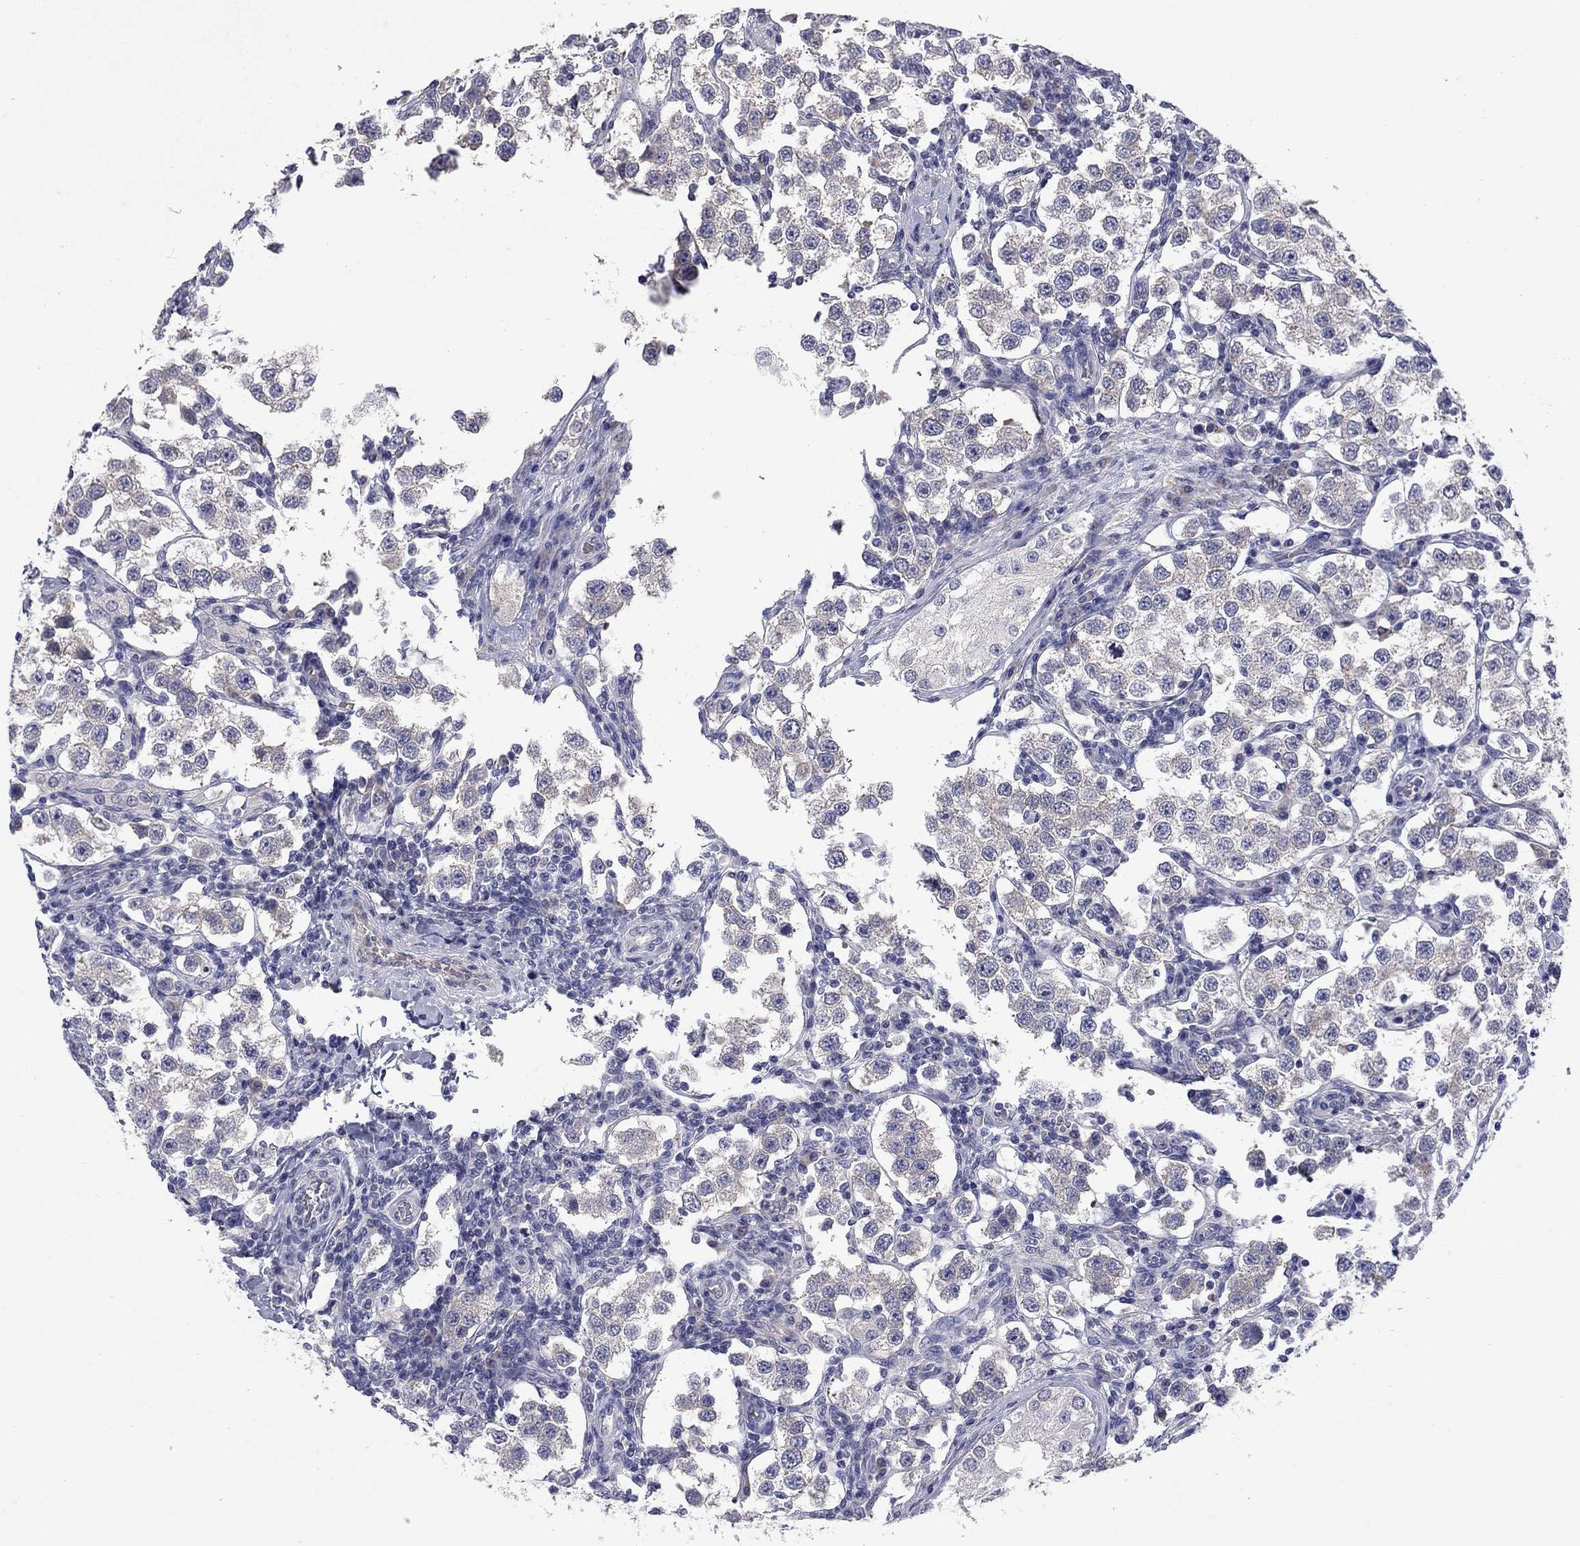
{"staining": {"intensity": "weak", "quantity": "<25%", "location": "cytoplasmic/membranous"}, "tissue": "testis cancer", "cell_type": "Tumor cells", "image_type": "cancer", "snomed": [{"axis": "morphology", "description": "Seminoma, NOS"}, {"axis": "topography", "description": "Testis"}], "caption": "An IHC micrograph of testis seminoma is shown. There is no staining in tumor cells of testis seminoma. Nuclei are stained in blue.", "gene": "UNC119B", "patient": {"sex": "male", "age": 37}}